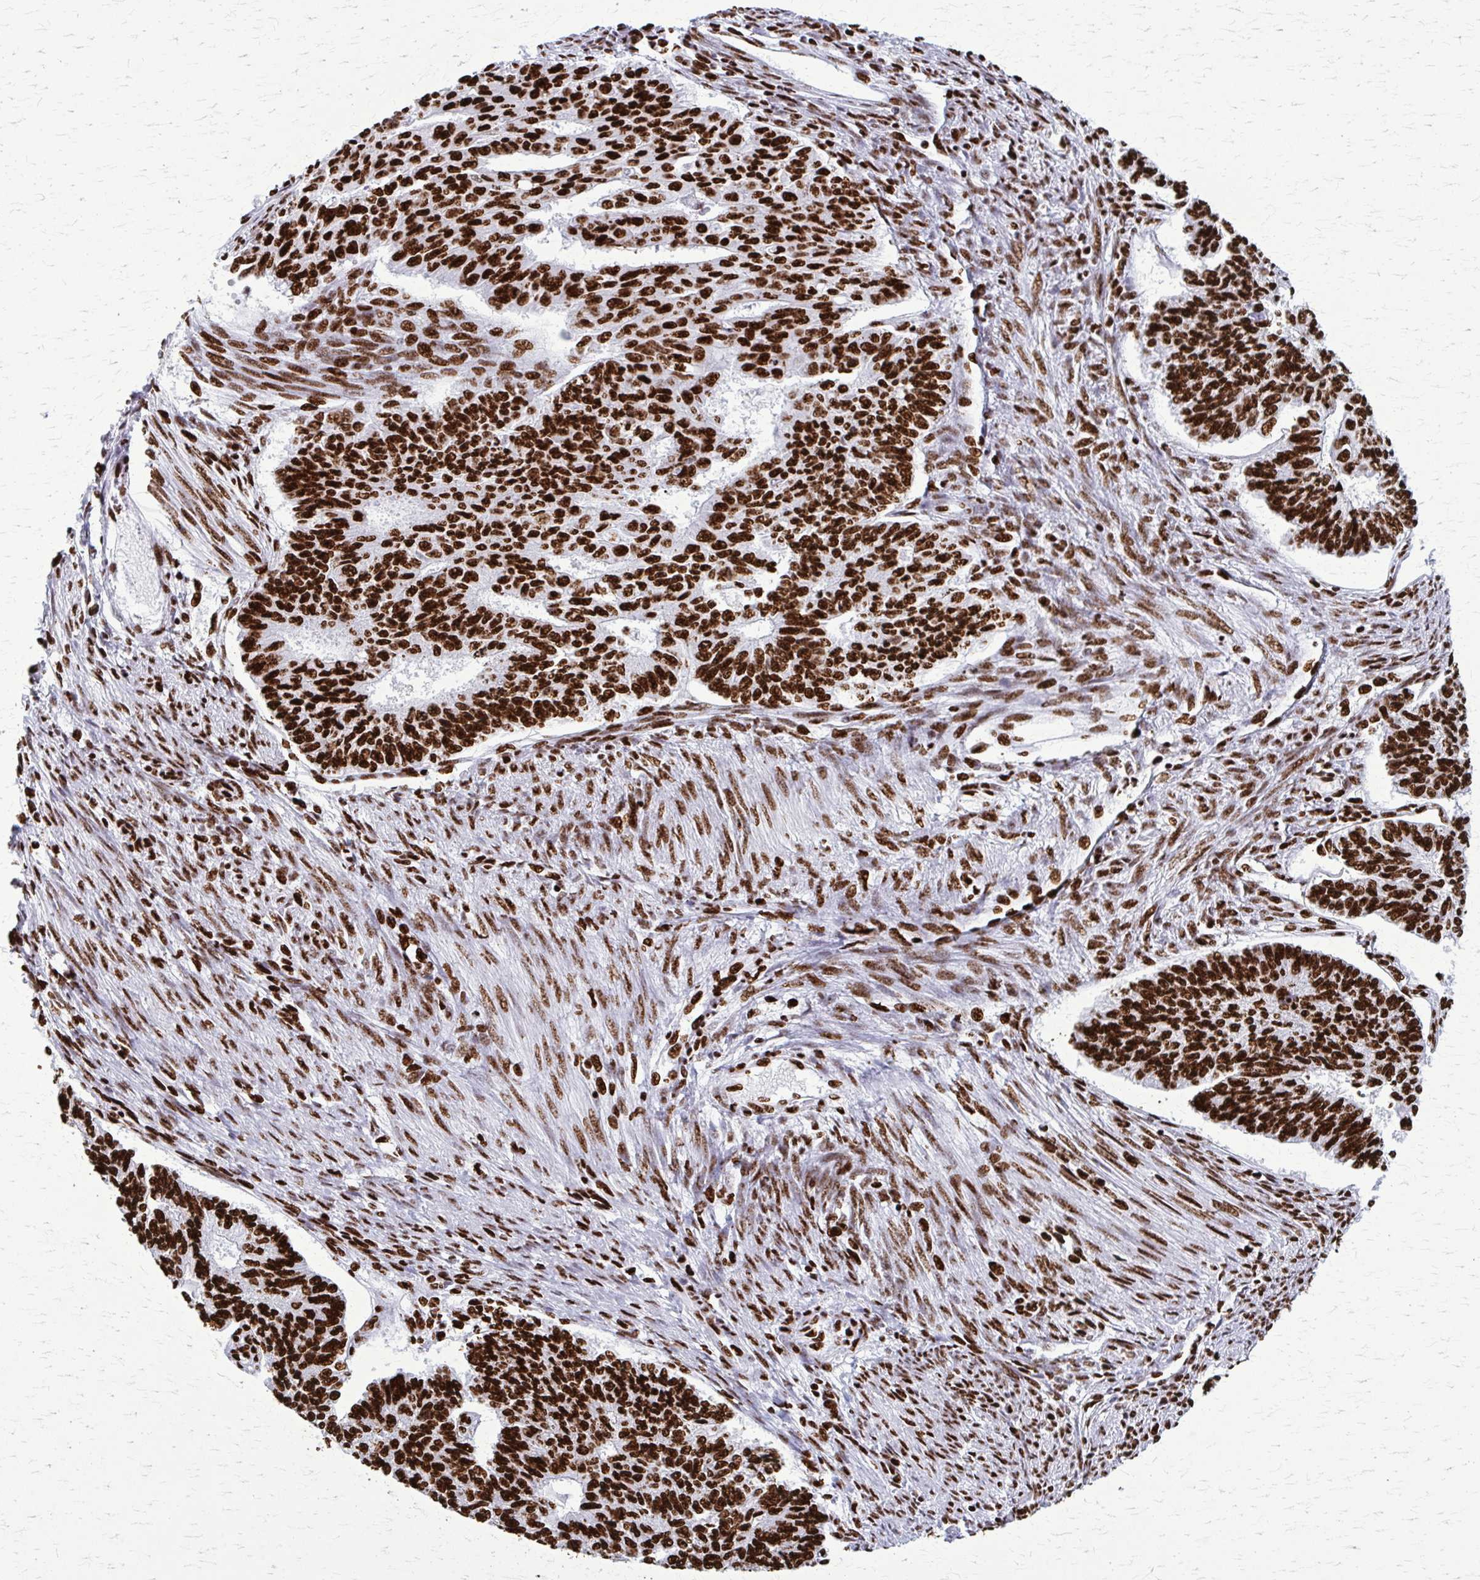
{"staining": {"intensity": "strong", "quantity": ">75%", "location": "nuclear"}, "tissue": "endometrial cancer", "cell_type": "Tumor cells", "image_type": "cancer", "snomed": [{"axis": "morphology", "description": "Adenocarcinoma, NOS"}, {"axis": "topography", "description": "Endometrium"}], "caption": "Protein expression analysis of human endometrial adenocarcinoma reveals strong nuclear expression in approximately >75% of tumor cells.", "gene": "SFPQ", "patient": {"sex": "female", "age": 32}}